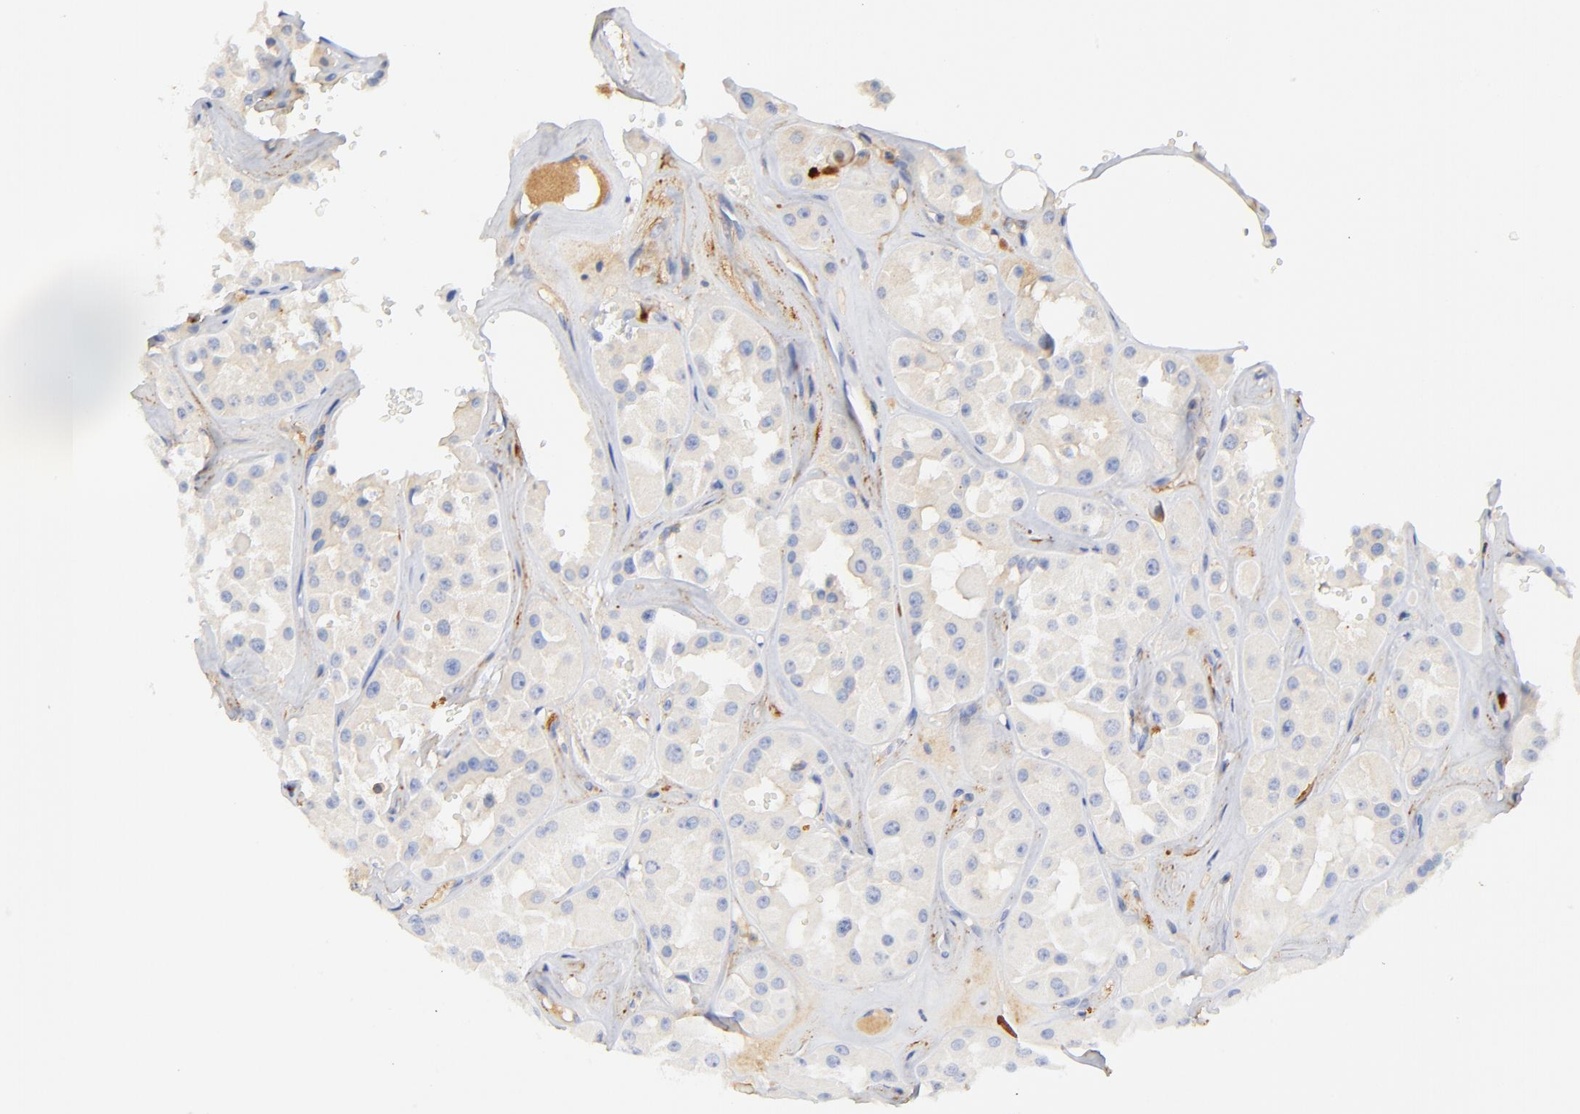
{"staining": {"intensity": "weak", "quantity": ">75%", "location": "cytoplasmic/membranous"}, "tissue": "renal cancer", "cell_type": "Tumor cells", "image_type": "cancer", "snomed": [{"axis": "morphology", "description": "Adenocarcinoma, uncertain malignant potential"}, {"axis": "topography", "description": "Kidney"}], "caption": "Protein expression analysis of renal cancer shows weak cytoplasmic/membranous staining in approximately >75% of tumor cells.", "gene": "MDGA2", "patient": {"sex": "male", "age": 63}}